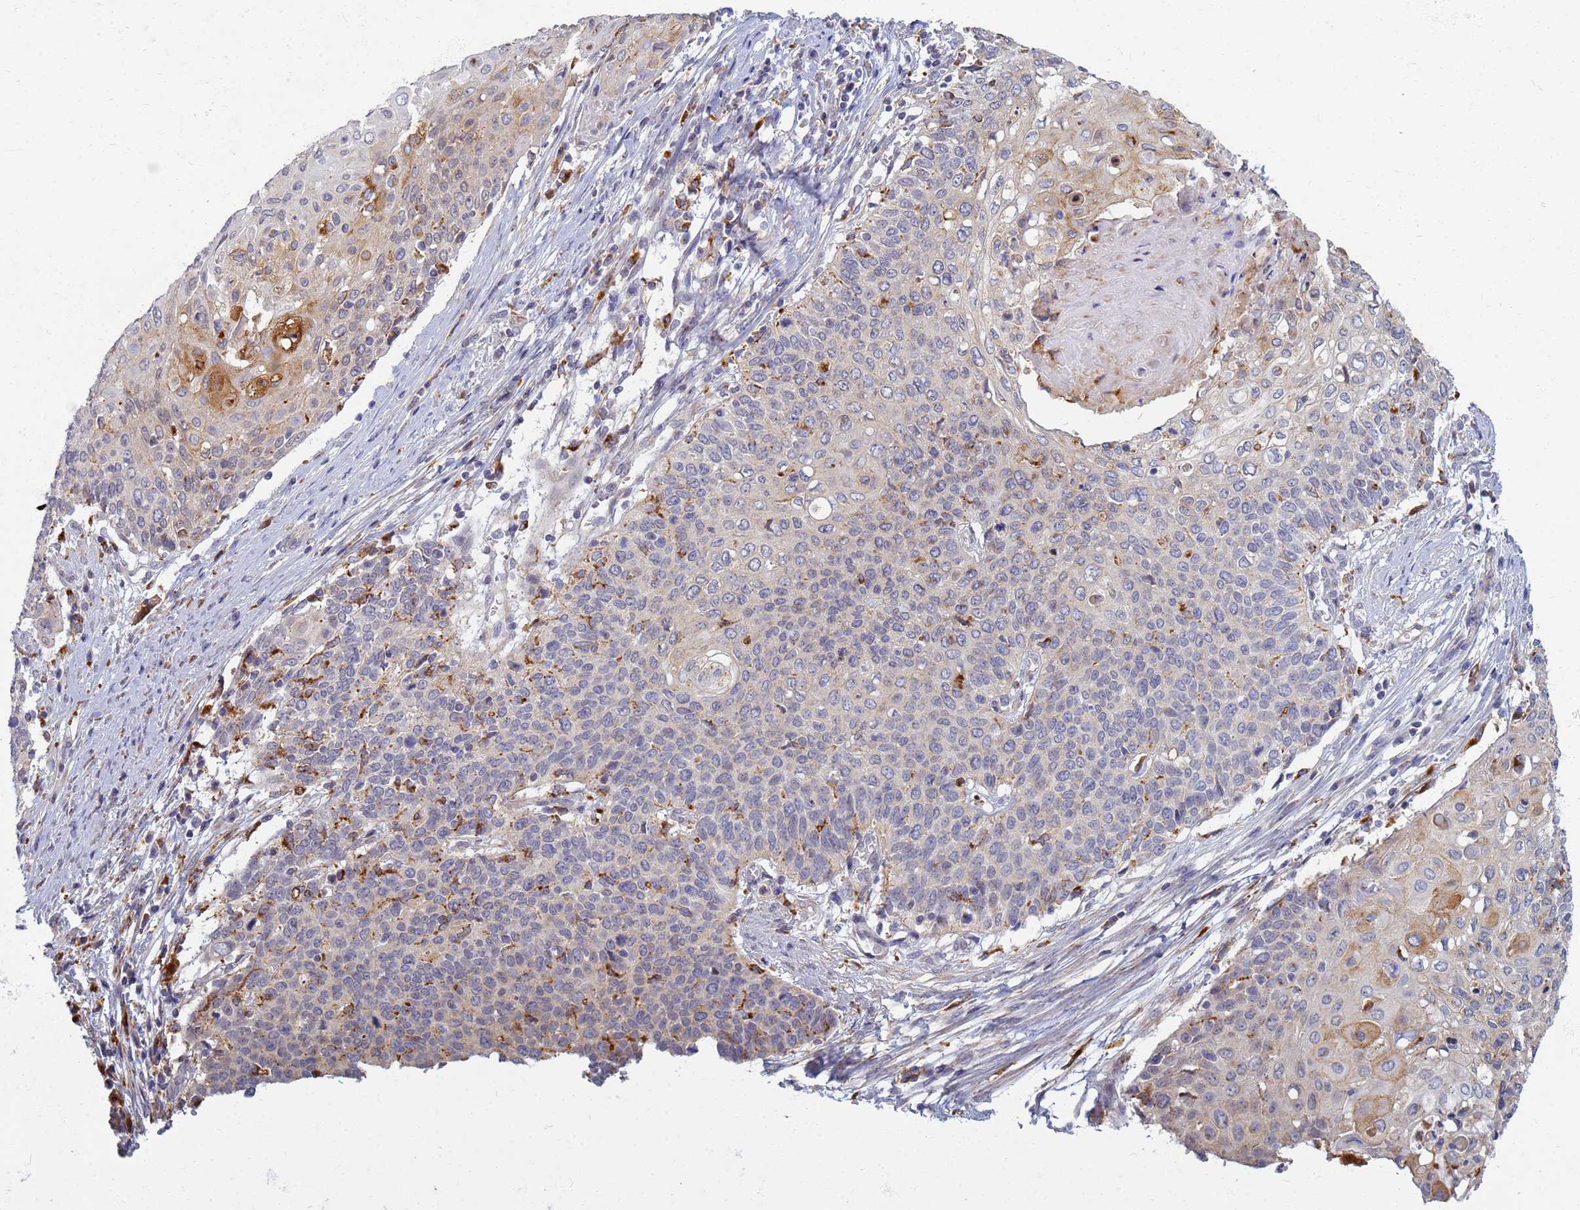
{"staining": {"intensity": "moderate", "quantity": "<25%", "location": "cytoplasmic/membranous"}, "tissue": "cervical cancer", "cell_type": "Tumor cells", "image_type": "cancer", "snomed": [{"axis": "morphology", "description": "Squamous cell carcinoma, NOS"}, {"axis": "topography", "description": "Cervix"}], "caption": "Immunohistochemistry (DAB) staining of human squamous cell carcinoma (cervical) demonstrates moderate cytoplasmic/membranous protein staining in approximately <25% of tumor cells.", "gene": "ATP6V1E1", "patient": {"sex": "female", "age": 39}}